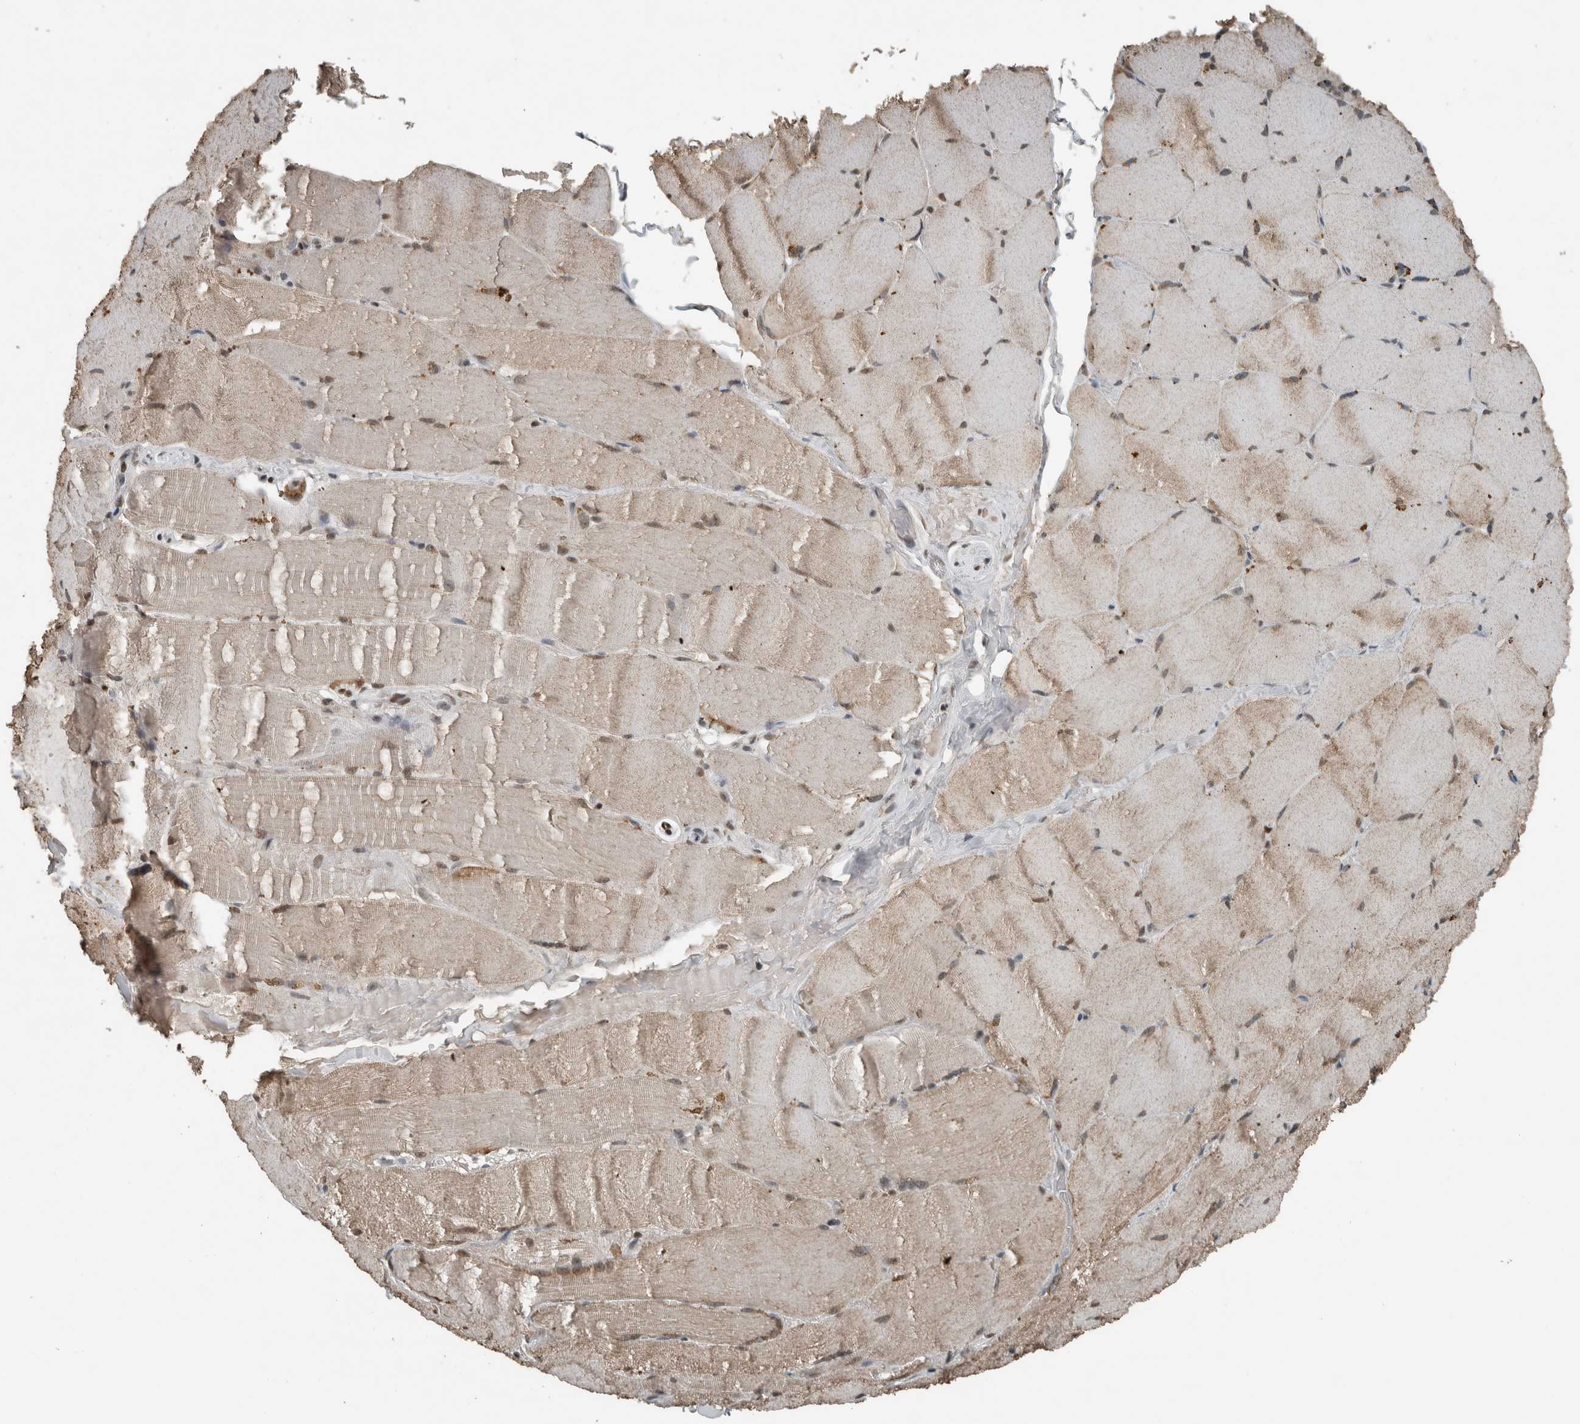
{"staining": {"intensity": "weak", "quantity": ">75%", "location": "cytoplasmic/membranous,nuclear"}, "tissue": "skeletal muscle", "cell_type": "Myocytes", "image_type": "normal", "snomed": [{"axis": "morphology", "description": "Normal tissue, NOS"}, {"axis": "topography", "description": "Skin"}, {"axis": "topography", "description": "Skeletal muscle"}], "caption": "Immunohistochemistry (IHC) photomicrograph of benign skeletal muscle: human skeletal muscle stained using IHC displays low levels of weak protein expression localized specifically in the cytoplasmic/membranous,nuclear of myocytes, appearing as a cytoplasmic/membranous,nuclear brown color.", "gene": "ZNF24", "patient": {"sex": "male", "age": 83}}